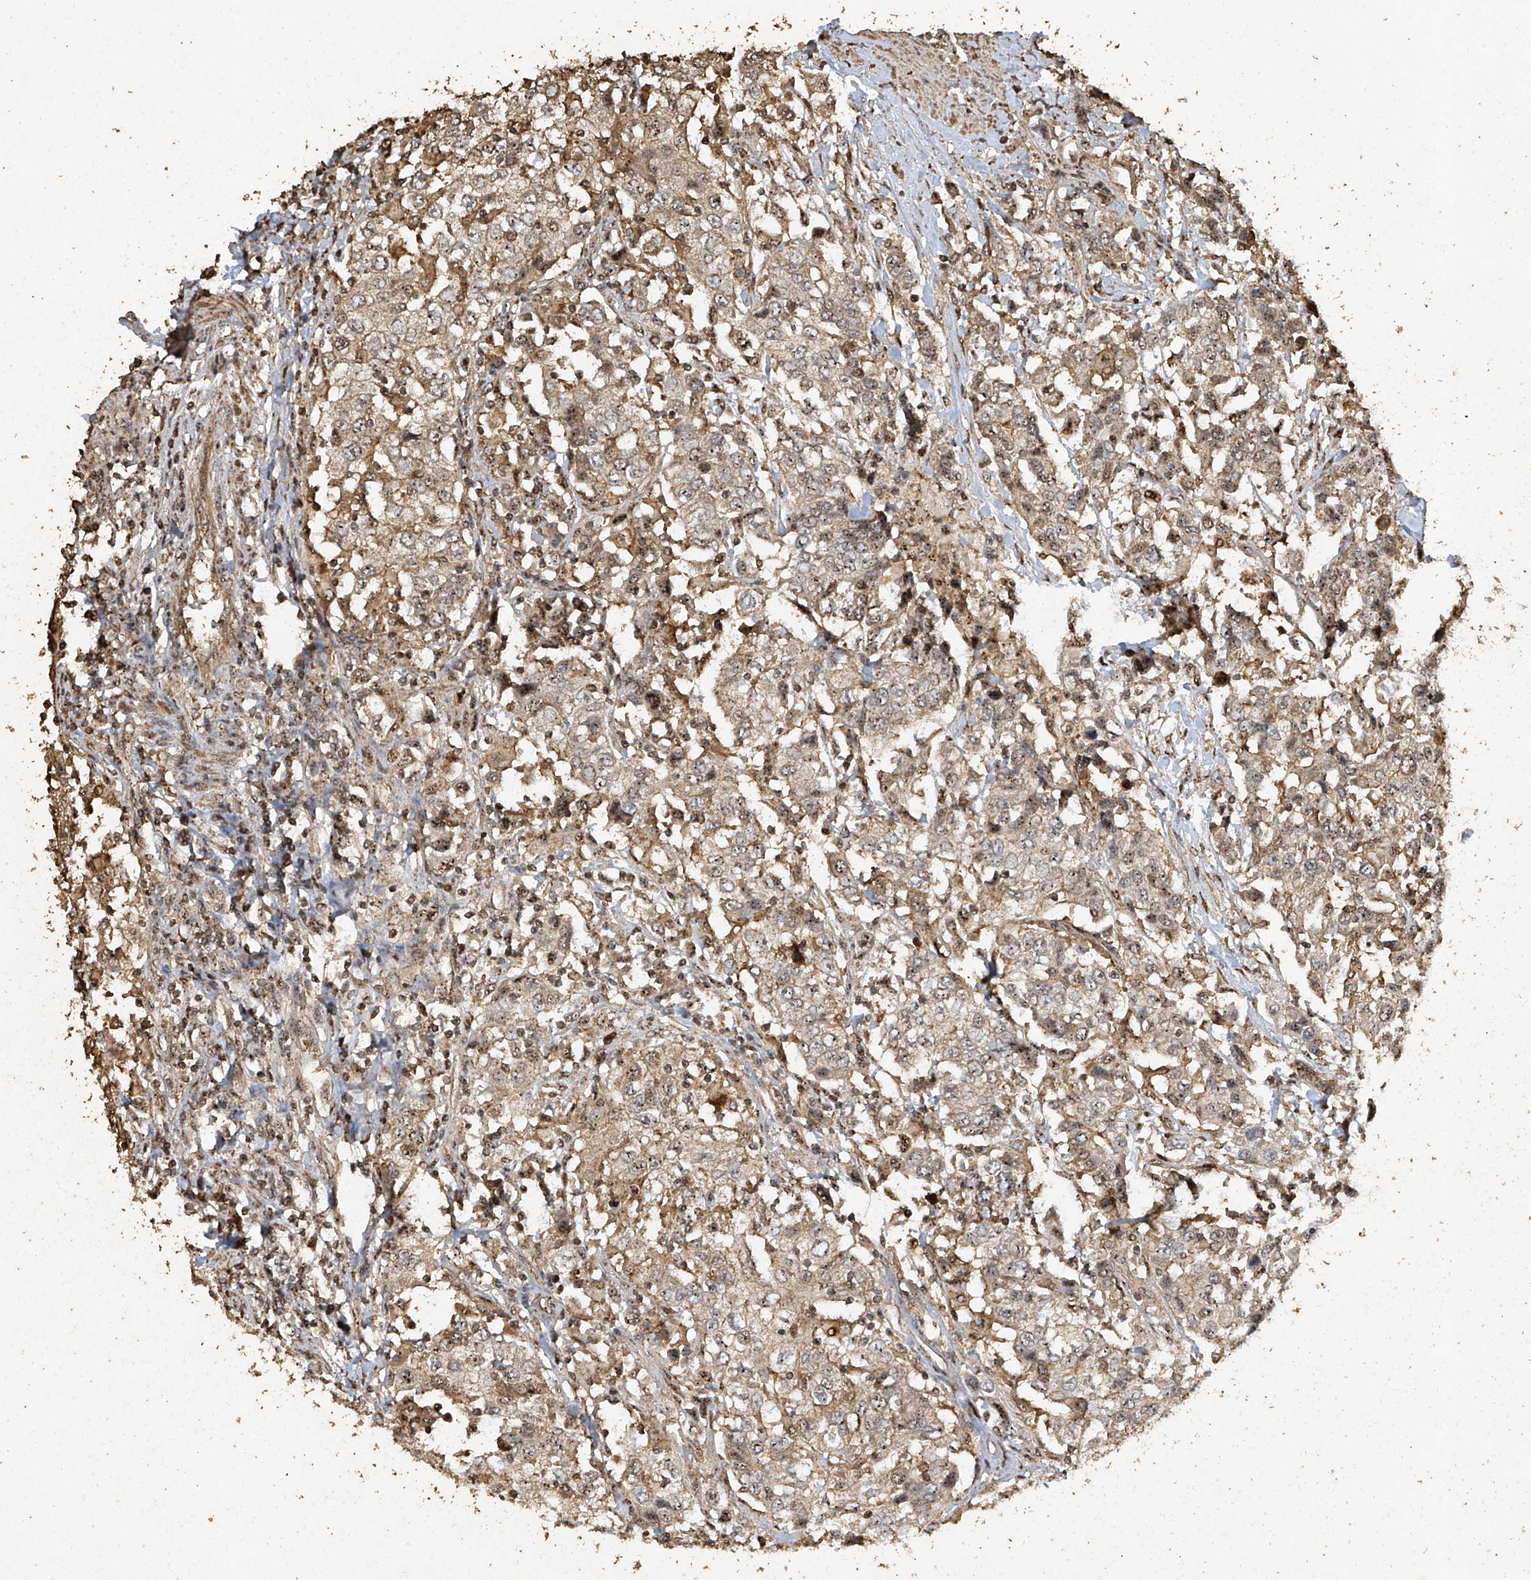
{"staining": {"intensity": "moderate", "quantity": "25%-75%", "location": "cytoplasmic/membranous,nuclear"}, "tissue": "urothelial cancer", "cell_type": "Tumor cells", "image_type": "cancer", "snomed": [{"axis": "morphology", "description": "Urothelial carcinoma, High grade"}, {"axis": "topography", "description": "Urinary bladder"}], "caption": "Tumor cells show medium levels of moderate cytoplasmic/membranous and nuclear staining in about 25%-75% of cells in human urothelial carcinoma (high-grade).", "gene": "ERBB3", "patient": {"sex": "female", "age": 80}}